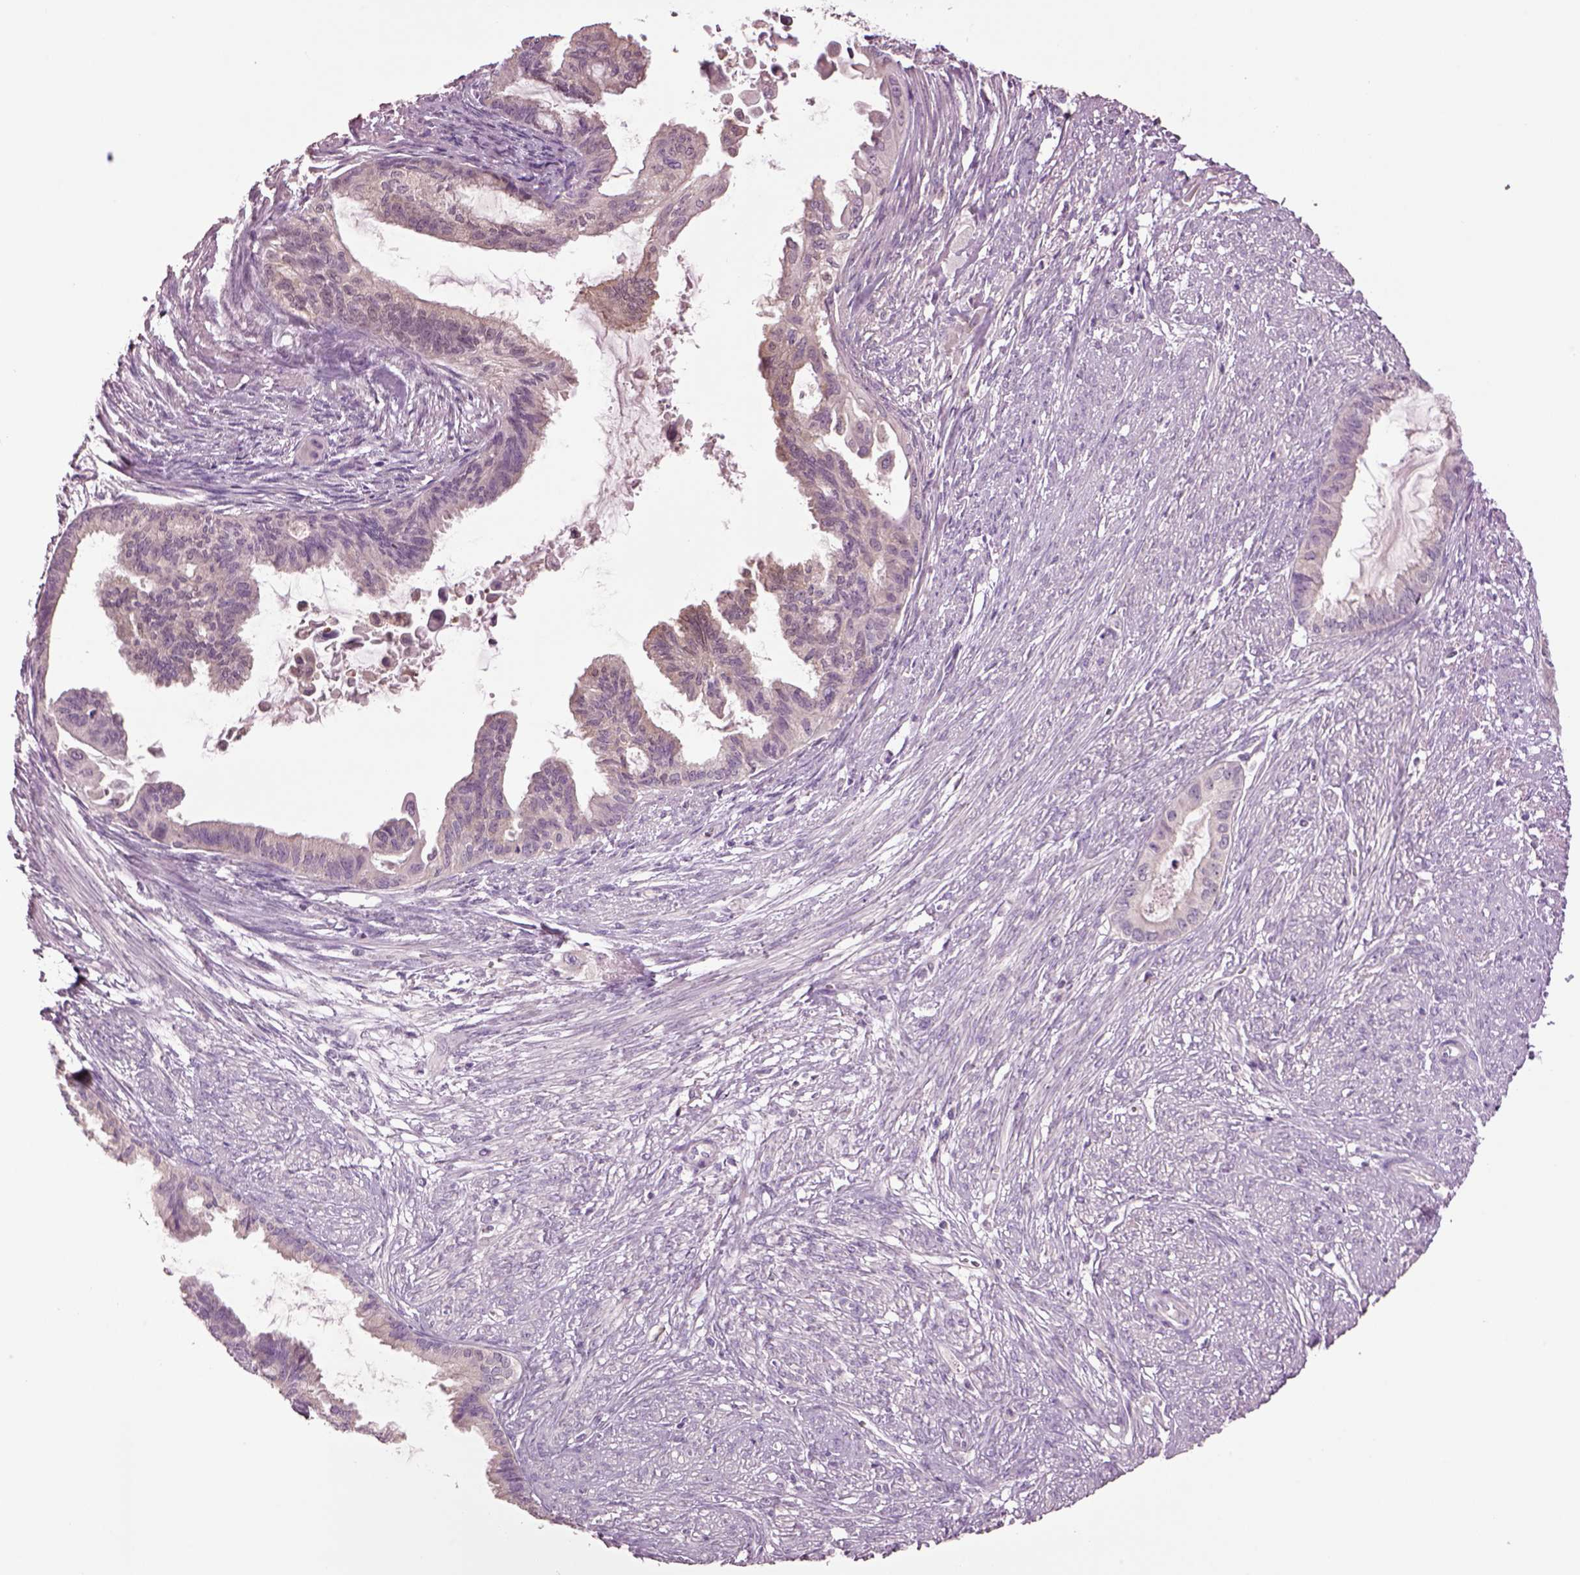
{"staining": {"intensity": "negative", "quantity": "none", "location": "none"}, "tissue": "endometrial cancer", "cell_type": "Tumor cells", "image_type": "cancer", "snomed": [{"axis": "morphology", "description": "Adenocarcinoma, NOS"}, {"axis": "topography", "description": "Endometrium"}], "caption": "This image is of endometrial adenocarcinoma stained with immunohistochemistry (IHC) to label a protein in brown with the nuclei are counter-stained blue. There is no expression in tumor cells. The staining was performed using DAB (3,3'-diaminobenzidine) to visualize the protein expression in brown, while the nuclei were stained in blue with hematoxylin (Magnification: 20x).", "gene": "CLPSL1", "patient": {"sex": "female", "age": 86}}